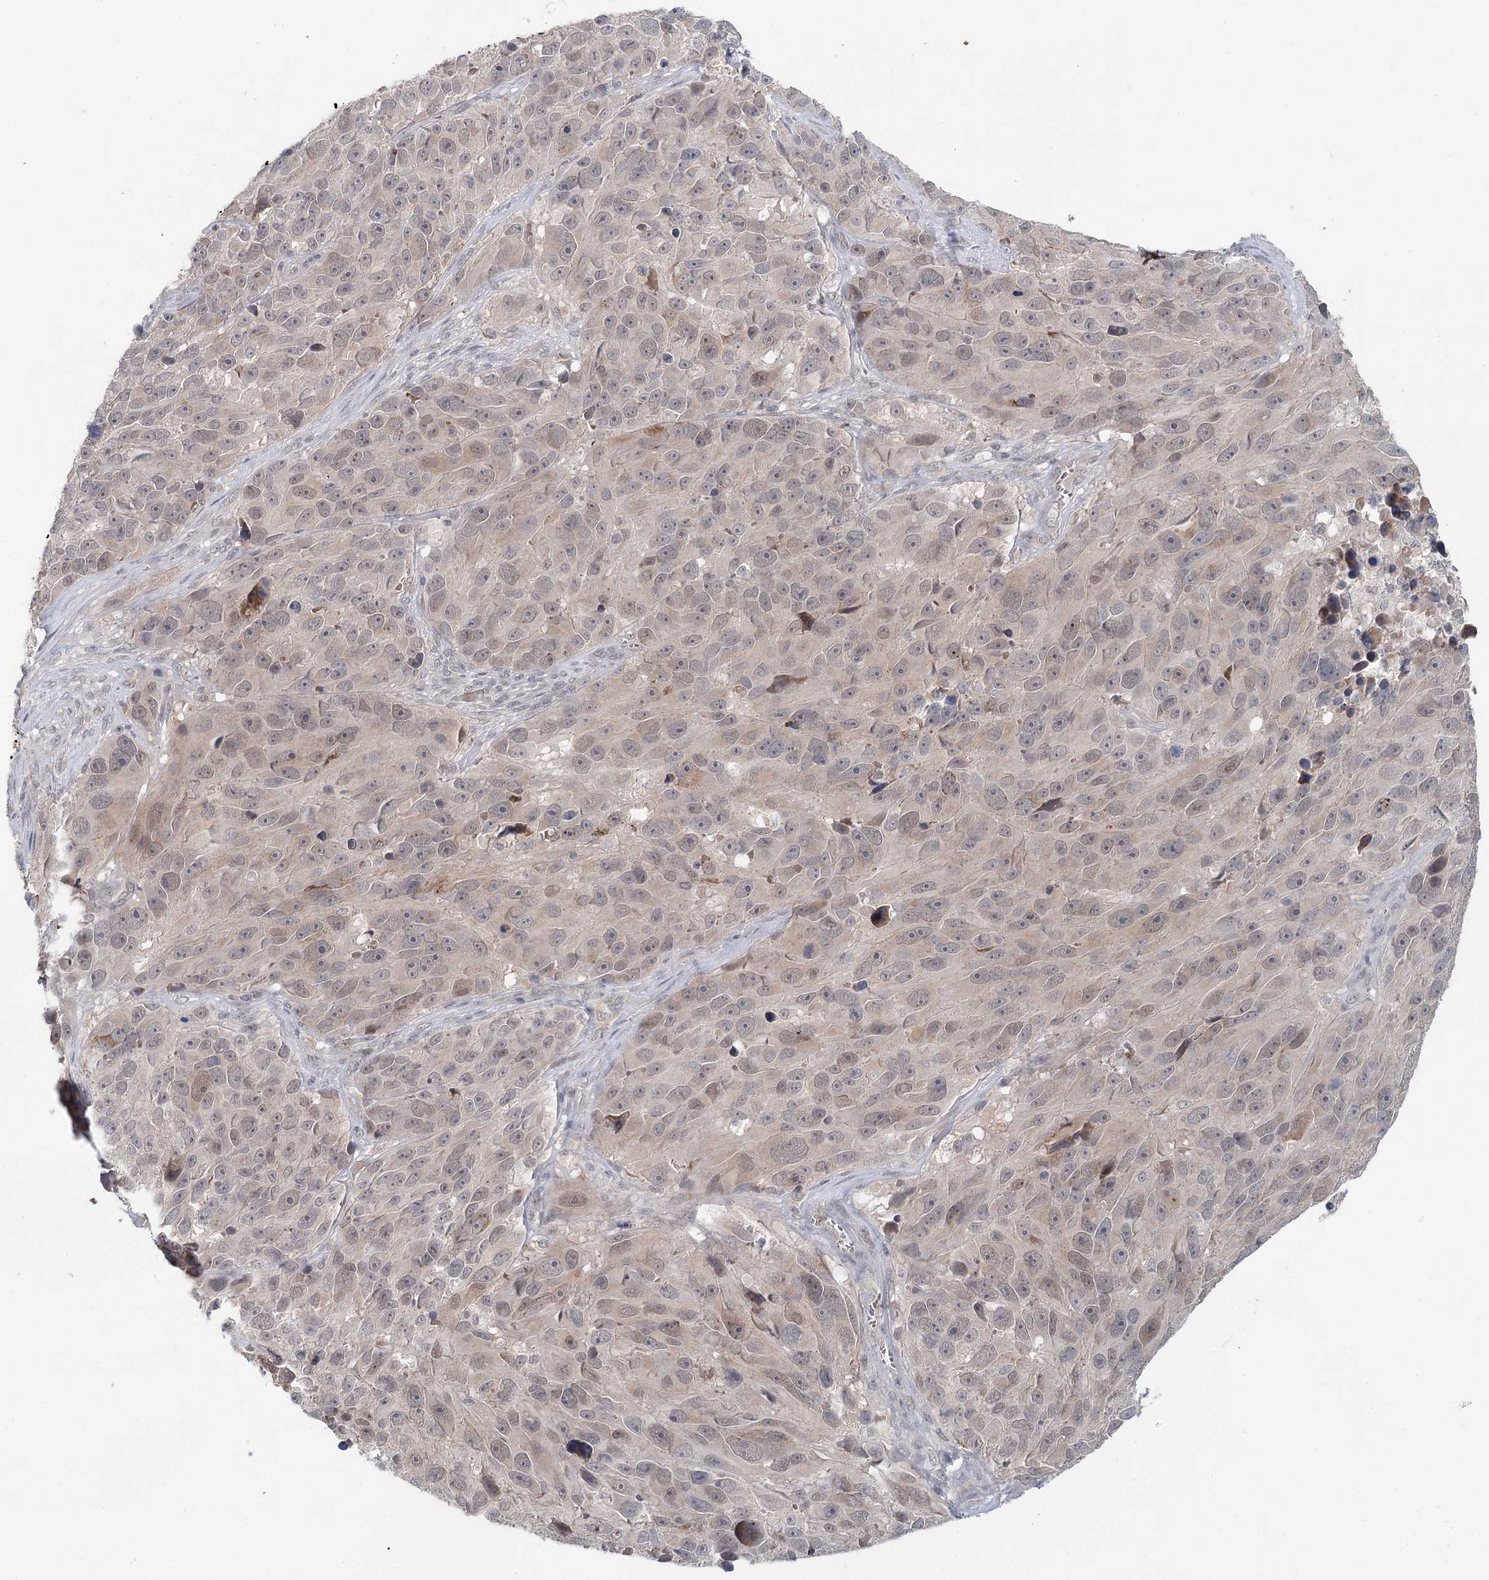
{"staining": {"intensity": "negative", "quantity": "none", "location": "none"}, "tissue": "melanoma", "cell_type": "Tumor cells", "image_type": "cancer", "snomed": [{"axis": "morphology", "description": "Malignant melanoma, NOS"}, {"axis": "topography", "description": "Skin"}], "caption": "There is no significant staining in tumor cells of malignant melanoma.", "gene": "FBXO7", "patient": {"sex": "male", "age": 84}}